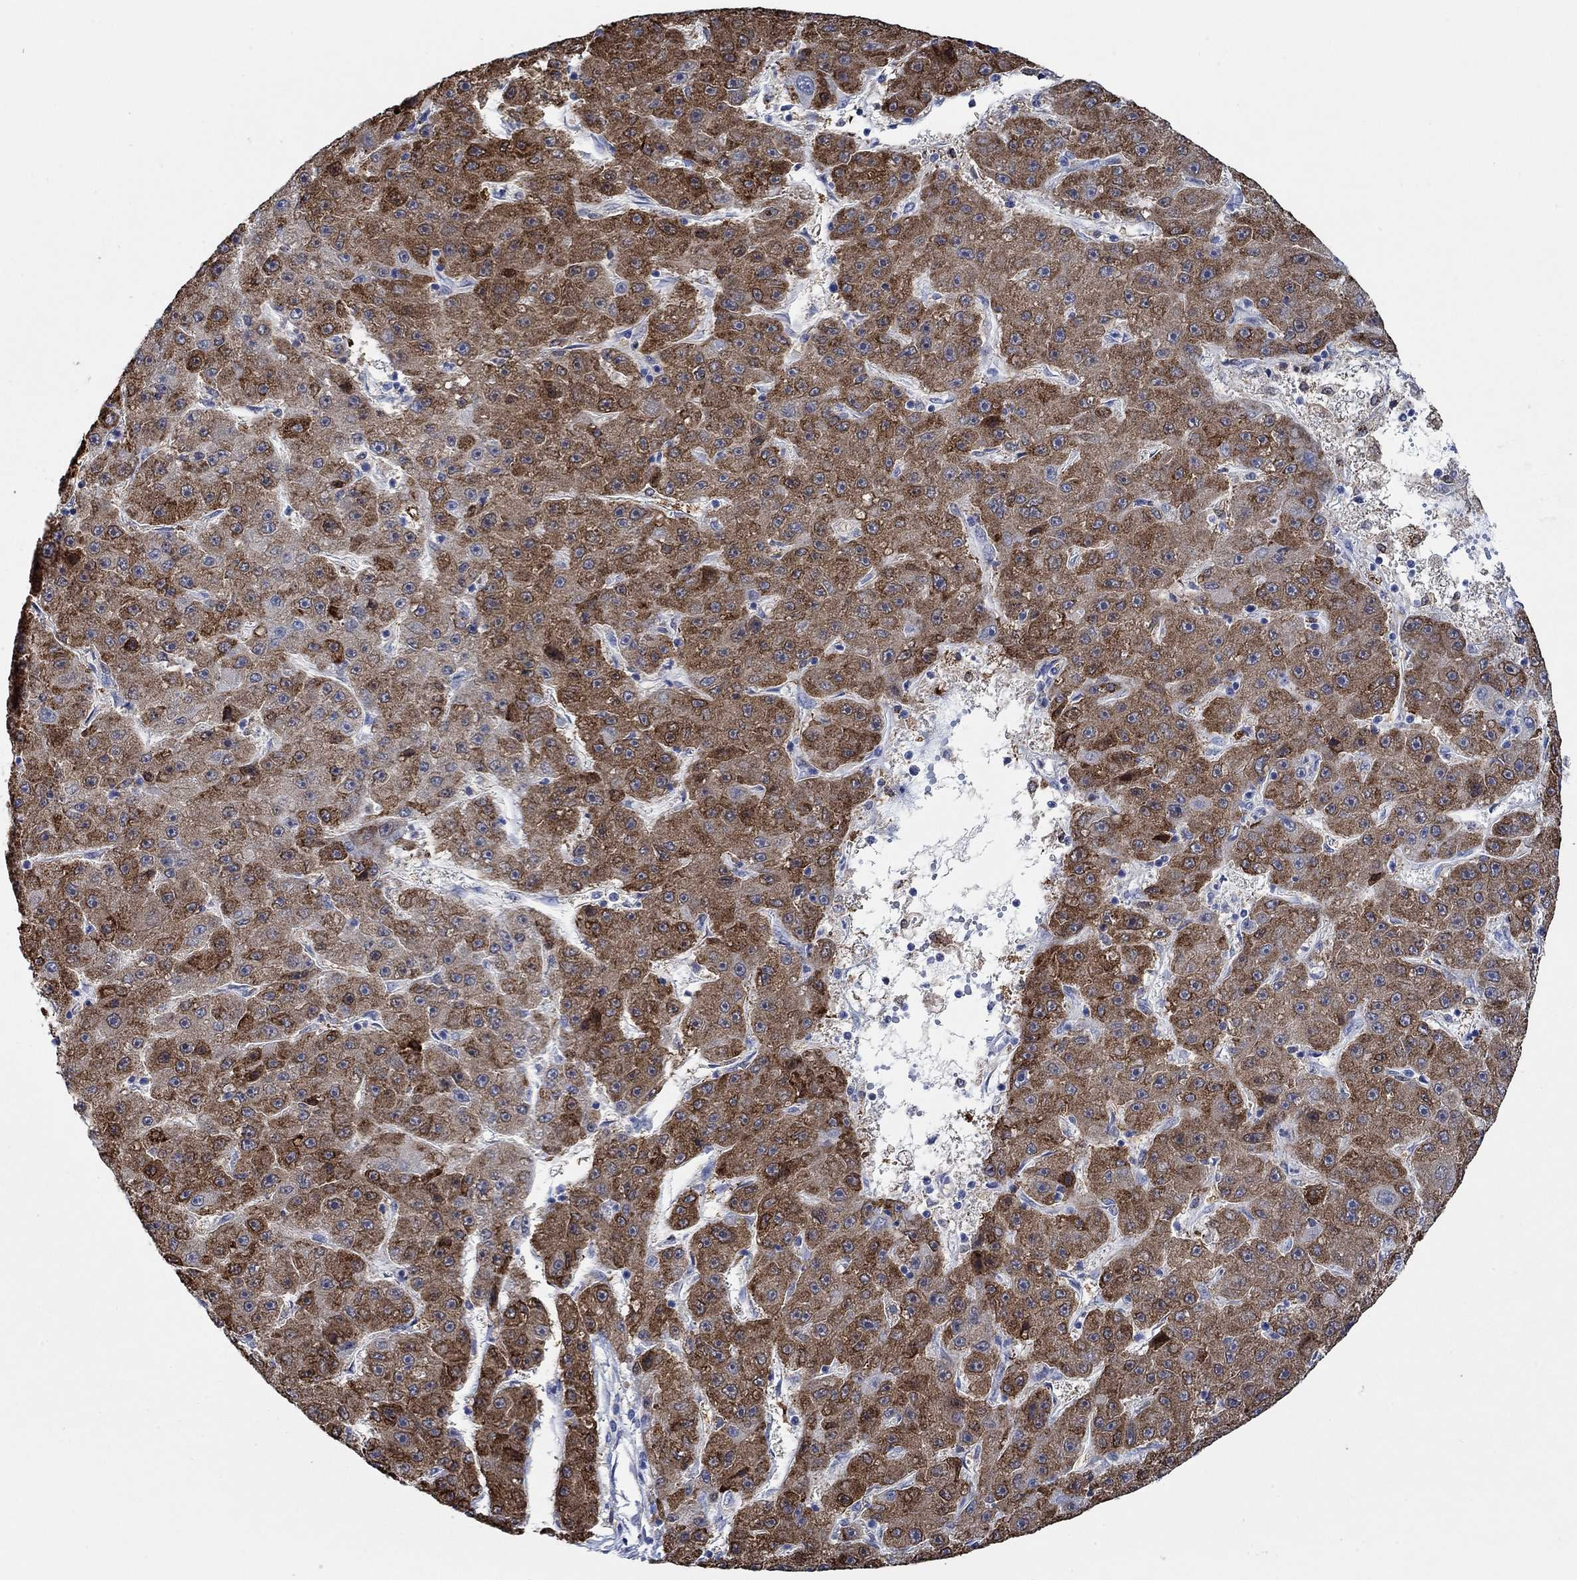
{"staining": {"intensity": "strong", "quantity": "25%-75%", "location": "cytoplasmic/membranous"}, "tissue": "liver cancer", "cell_type": "Tumor cells", "image_type": "cancer", "snomed": [{"axis": "morphology", "description": "Carcinoma, Hepatocellular, NOS"}, {"axis": "topography", "description": "Liver"}], "caption": "Hepatocellular carcinoma (liver) stained for a protein reveals strong cytoplasmic/membranous positivity in tumor cells.", "gene": "MPP1", "patient": {"sex": "male", "age": 67}}